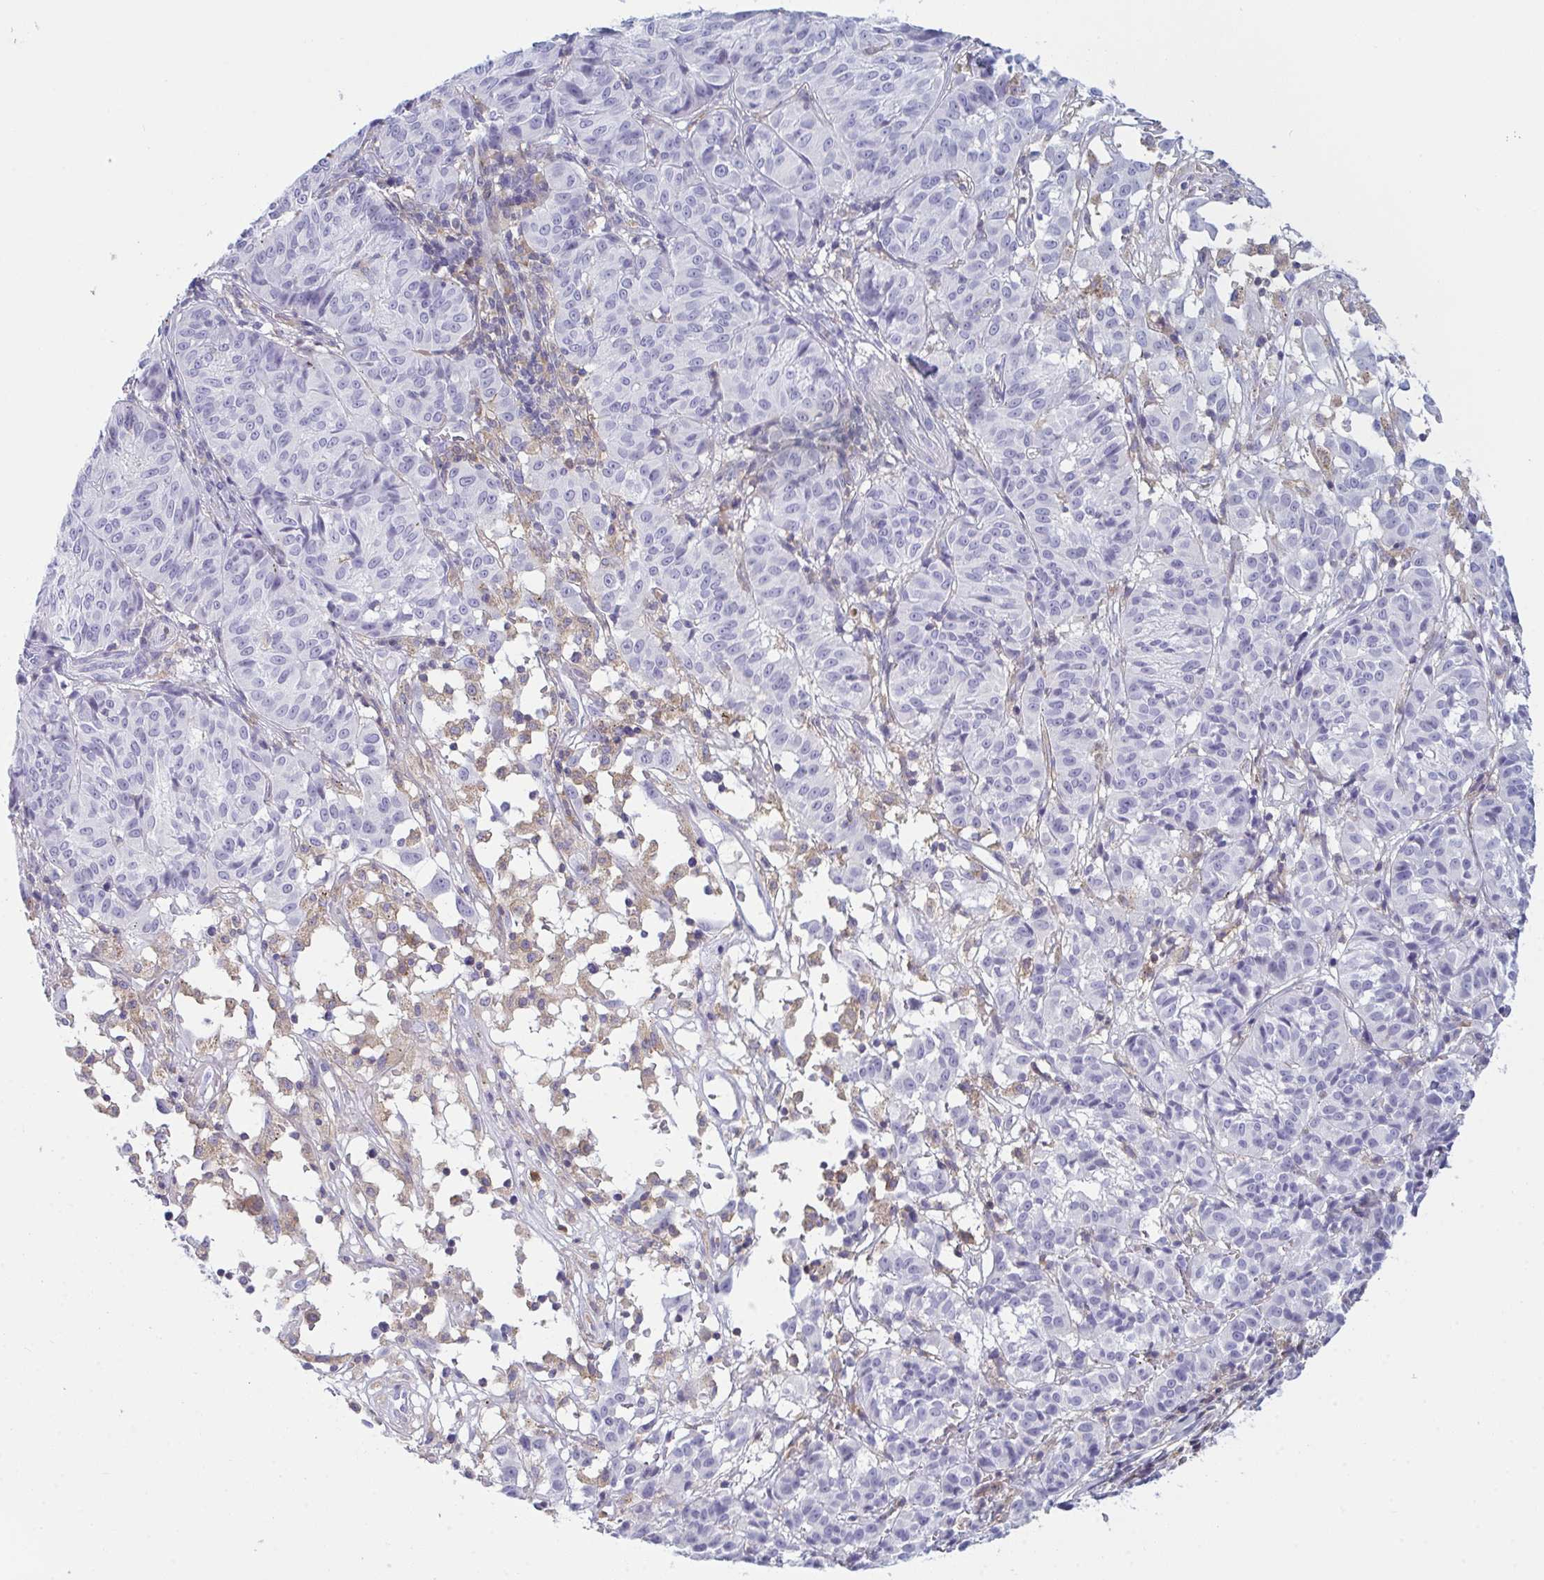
{"staining": {"intensity": "negative", "quantity": "none", "location": "none"}, "tissue": "melanoma", "cell_type": "Tumor cells", "image_type": "cancer", "snomed": [{"axis": "morphology", "description": "Malignant melanoma, NOS"}, {"axis": "topography", "description": "Skin"}], "caption": "Tumor cells are negative for brown protein staining in malignant melanoma.", "gene": "MYO1F", "patient": {"sex": "female", "age": 72}}